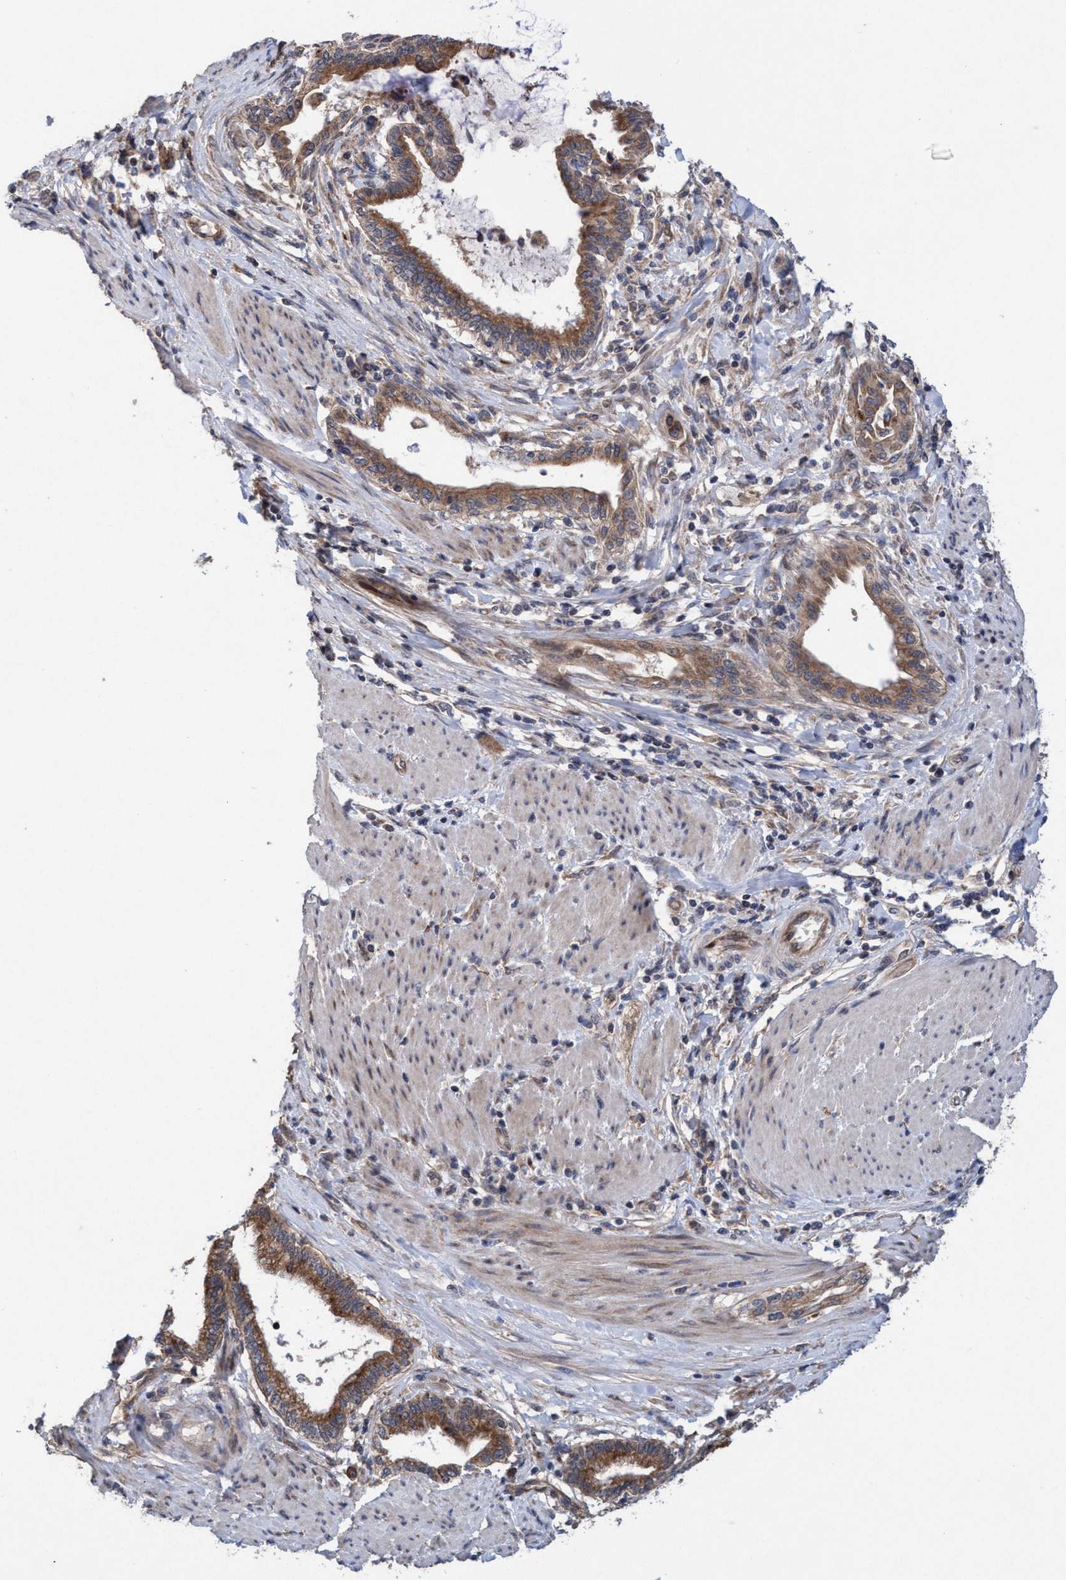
{"staining": {"intensity": "moderate", "quantity": ">75%", "location": "cytoplasmic/membranous"}, "tissue": "pancreatic cancer", "cell_type": "Tumor cells", "image_type": "cancer", "snomed": [{"axis": "morphology", "description": "Adenocarcinoma, NOS"}, {"axis": "topography", "description": "Pancreas"}], "caption": "Immunohistochemical staining of pancreatic adenocarcinoma exhibits moderate cytoplasmic/membranous protein staining in approximately >75% of tumor cells. (DAB (3,3'-diaminobenzidine) IHC with brightfield microscopy, high magnification).", "gene": "P2RY14", "patient": {"sex": "female", "age": 64}}